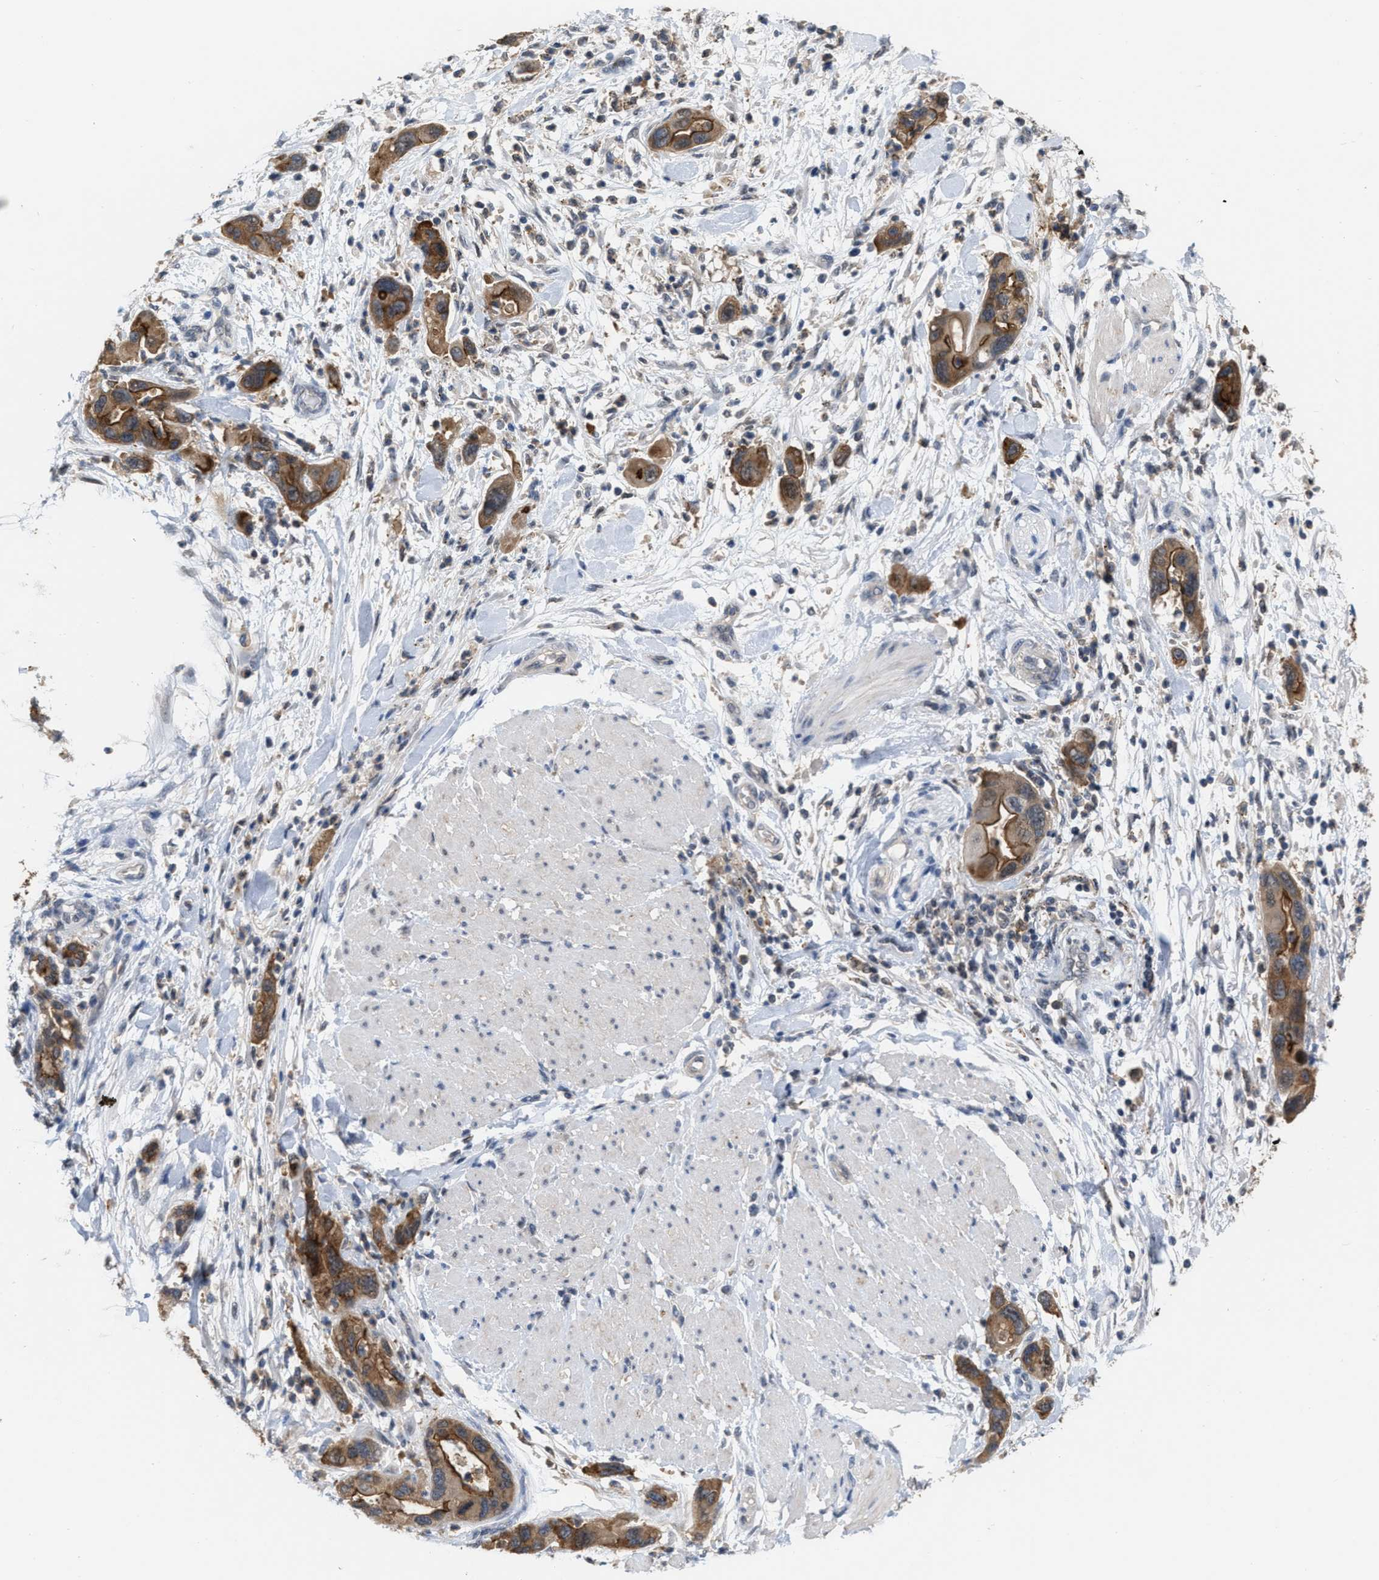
{"staining": {"intensity": "moderate", "quantity": ">75%", "location": "cytoplasmic/membranous"}, "tissue": "pancreatic cancer", "cell_type": "Tumor cells", "image_type": "cancer", "snomed": [{"axis": "morphology", "description": "Normal tissue, NOS"}, {"axis": "morphology", "description": "Adenocarcinoma, NOS"}, {"axis": "topography", "description": "Pancreas"}], "caption": "An image of human pancreatic cancer stained for a protein demonstrates moderate cytoplasmic/membranous brown staining in tumor cells.", "gene": "BAIAP2L1", "patient": {"sex": "female", "age": 71}}